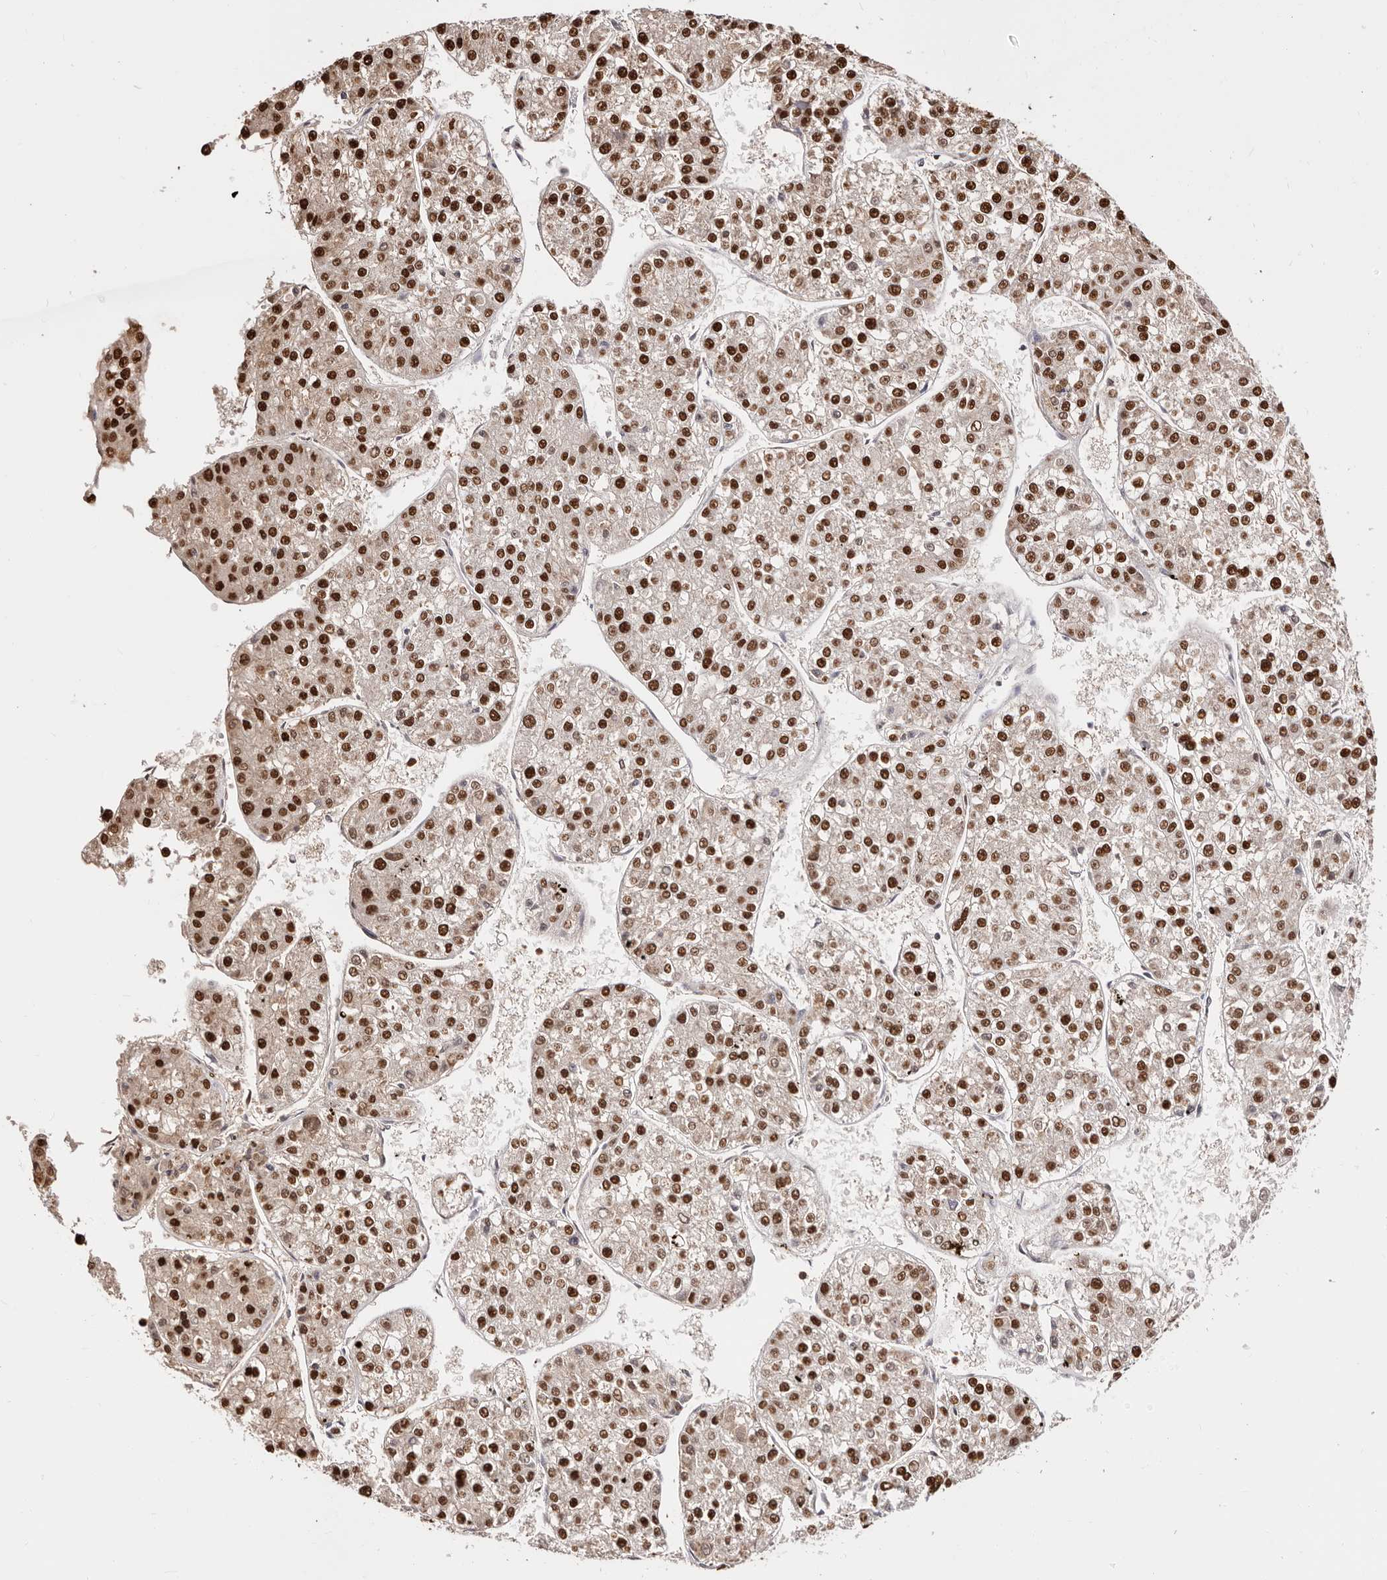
{"staining": {"intensity": "strong", "quantity": ">75%", "location": "nuclear"}, "tissue": "liver cancer", "cell_type": "Tumor cells", "image_type": "cancer", "snomed": [{"axis": "morphology", "description": "Carcinoma, Hepatocellular, NOS"}, {"axis": "topography", "description": "Liver"}], "caption": "Protein staining of liver cancer (hepatocellular carcinoma) tissue exhibits strong nuclear staining in about >75% of tumor cells. (Stains: DAB in brown, nuclei in blue, Microscopy: brightfield microscopy at high magnification).", "gene": "TKT", "patient": {"sex": "female", "age": 73}}